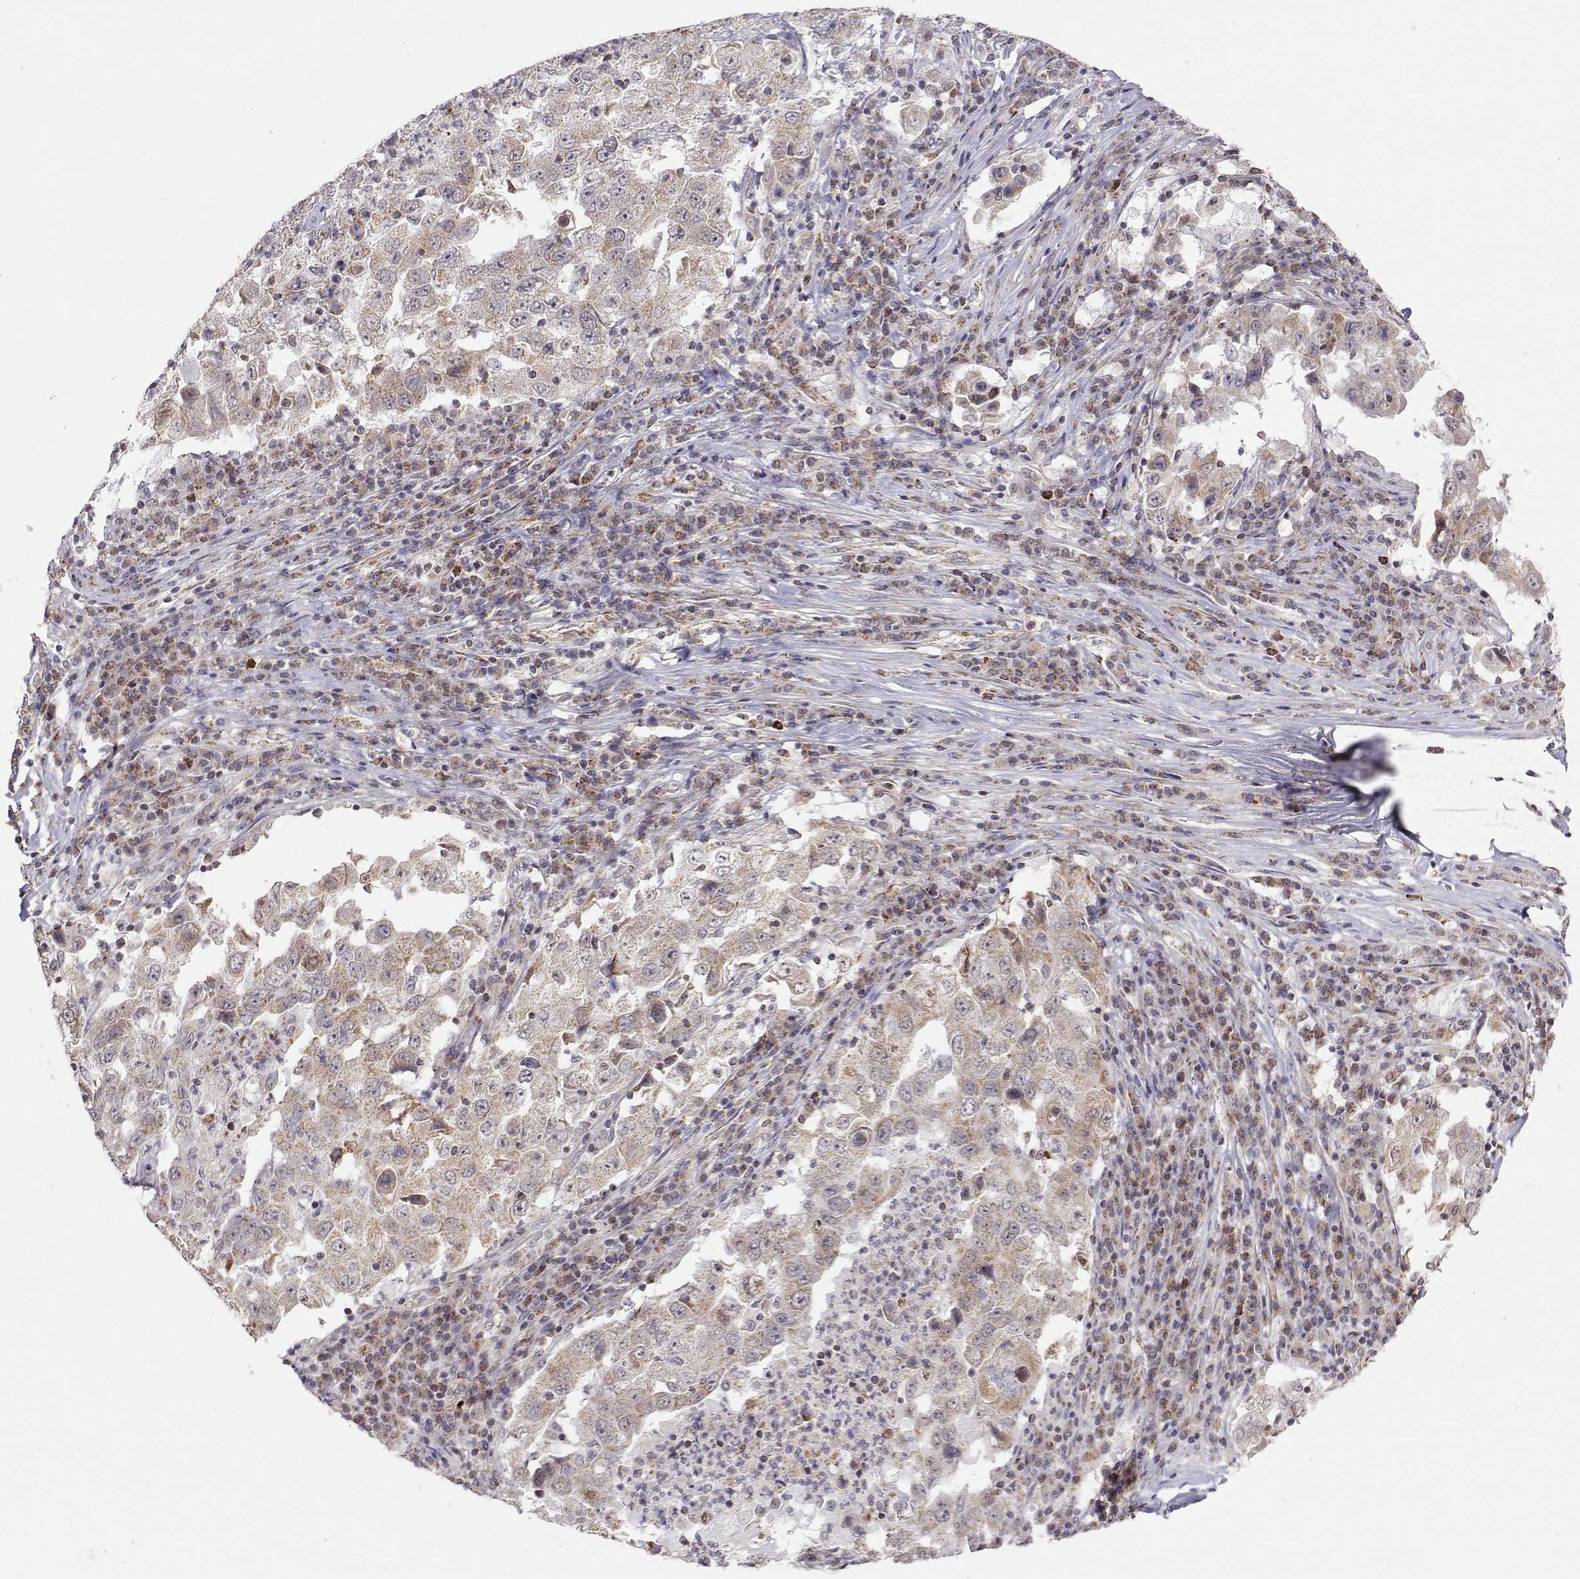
{"staining": {"intensity": "weak", "quantity": ">75%", "location": "cytoplasmic/membranous"}, "tissue": "lung cancer", "cell_type": "Tumor cells", "image_type": "cancer", "snomed": [{"axis": "morphology", "description": "Adenocarcinoma, NOS"}, {"axis": "topography", "description": "Lung"}], "caption": "This is an image of immunohistochemistry (IHC) staining of lung adenocarcinoma, which shows weak positivity in the cytoplasmic/membranous of tumor cells.", "gene": "EXOG", "patient": {"sex": "male", "age": 73}}